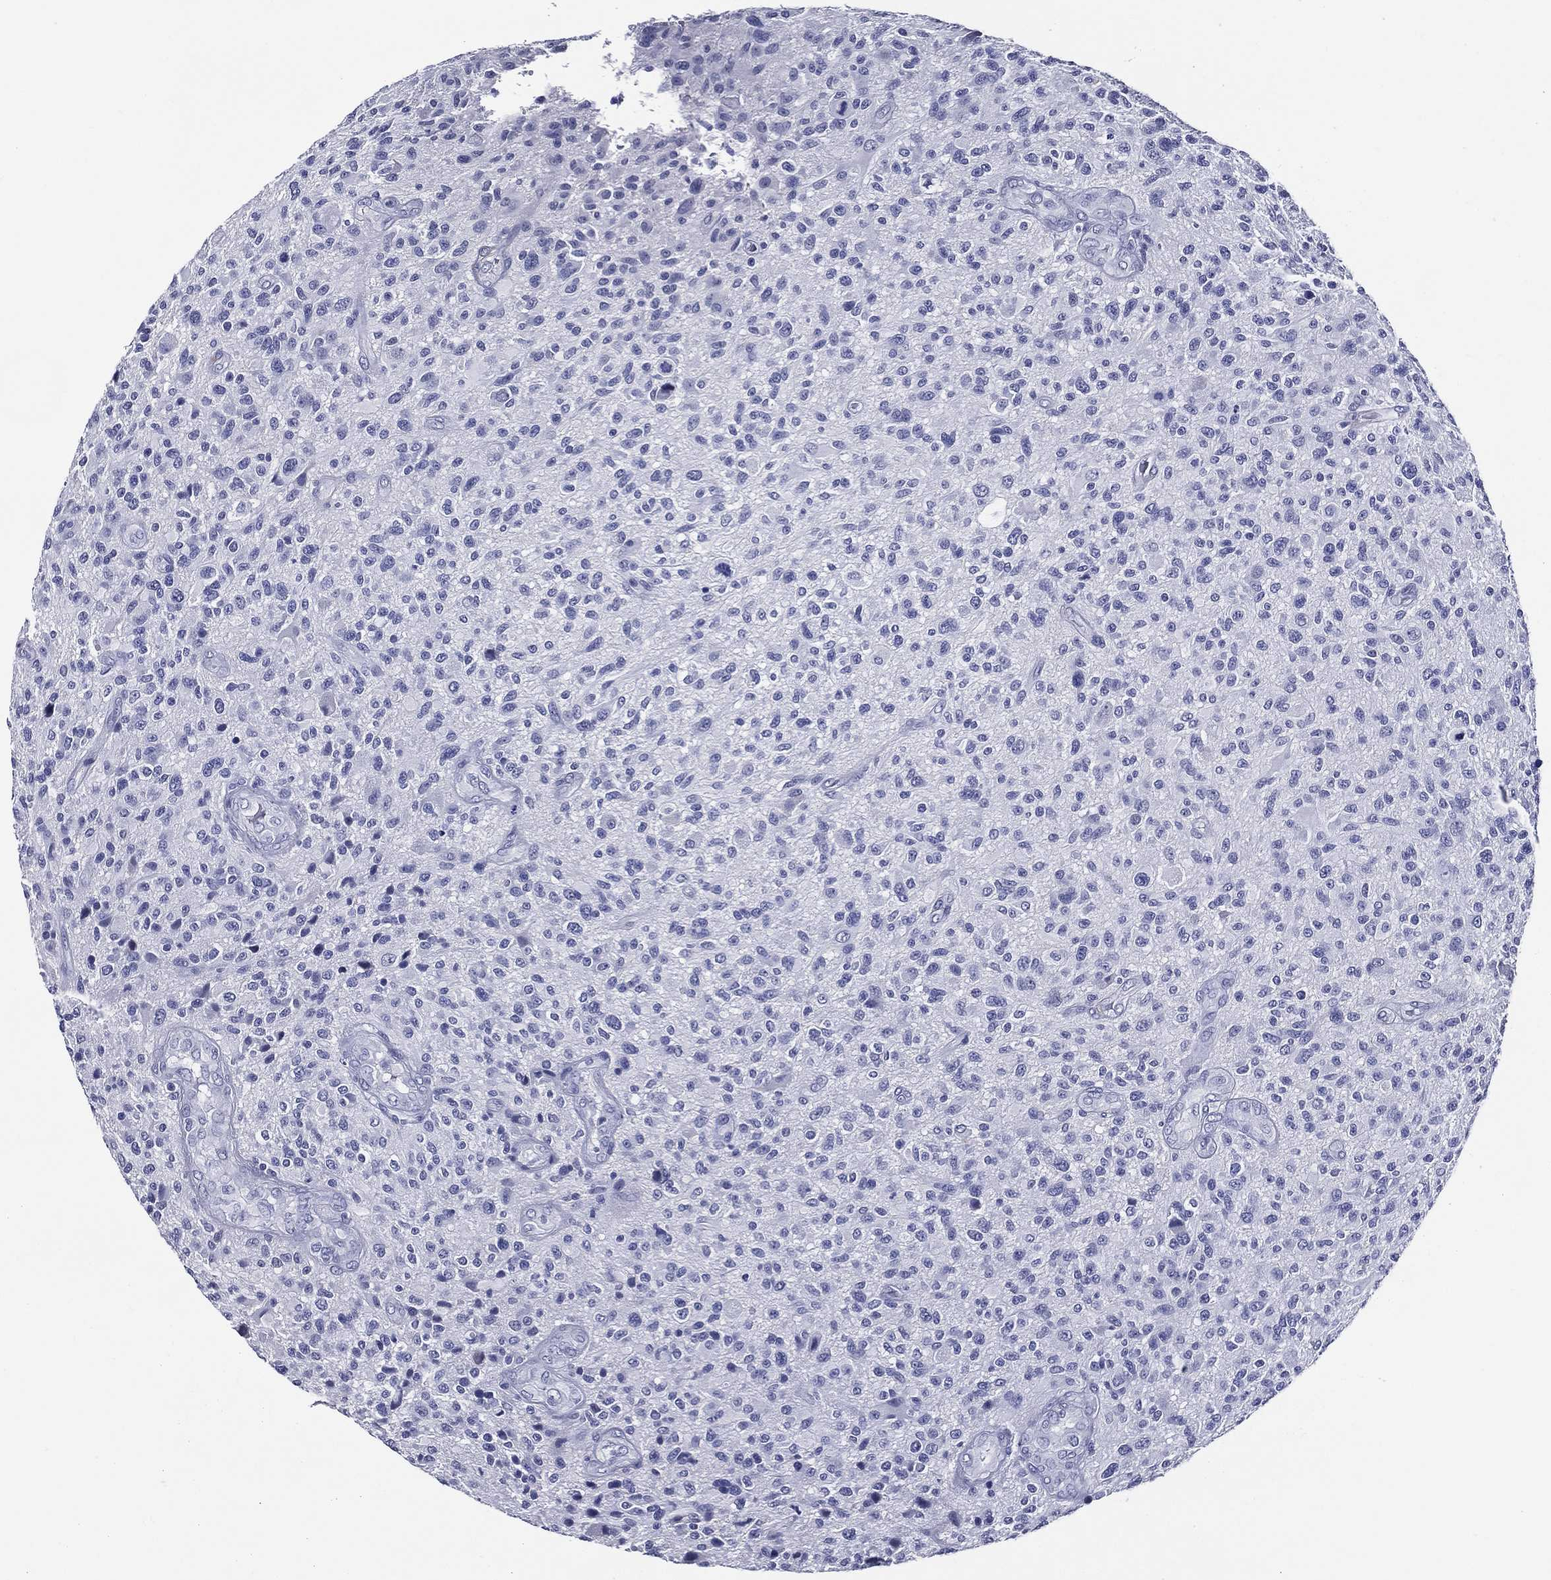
{"staining": {"intensity": "negative", "quantity": "none", "location": "none"}, "tissue": "glioma", "cell_type": "Tumor cells", "image_type": "cancer", "snomed": [{"axis": "morphology", "description": "Glioma, malignant, High grade"}, {"axis": "topography", "description": "Brain"}], "caption": "Immunohistochemical staining of malignant glioma (high-grade) shows no significant expression in tumor cells.", "gene": "ACE2", "patient": {"sex": "male", "age": 47}}